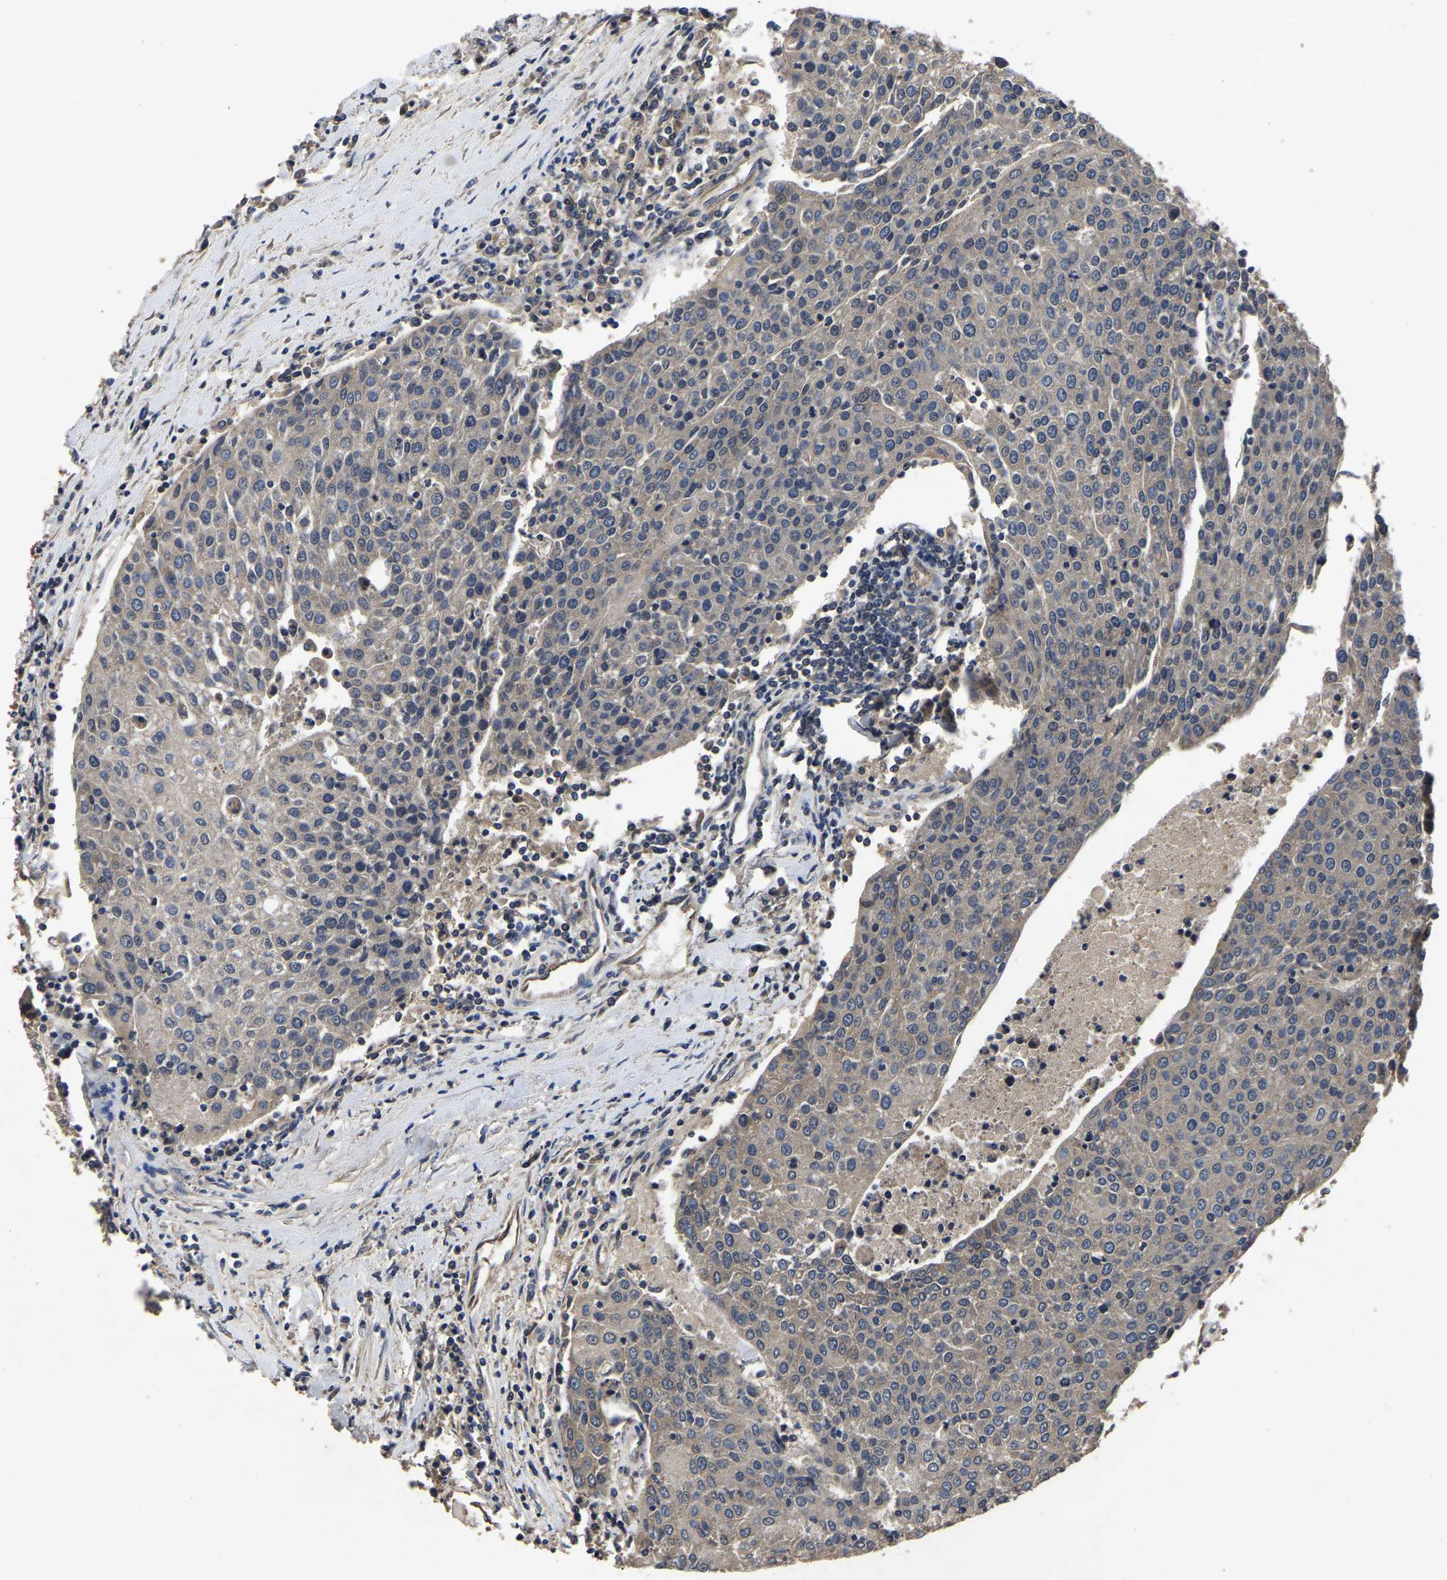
{"staining": {"intensity": "weak", "quantity": "<25%", "location": "cytoplasmic/membranous"}, "tissue": "urothelial cancer", "cell_type": "Tumor cells", "image_type": "cancer", "snomed": [{"axis": "morphology", "description": "Urothelial carcinoma, High grade"}, {"axis": "topography", "description": "Urinary bladder"}], "caption": "Protein analysis of high-grade urothelial carcinoma demonstrates no significant positivity in tumor cells. (Brightfield microscopy of DAB (3,3'-diaminobenzidine) immunohistochemistry (IHC) at high magnification).", "gene": "CRYZL1", "patient": {"sex": "female", "age": 85}}